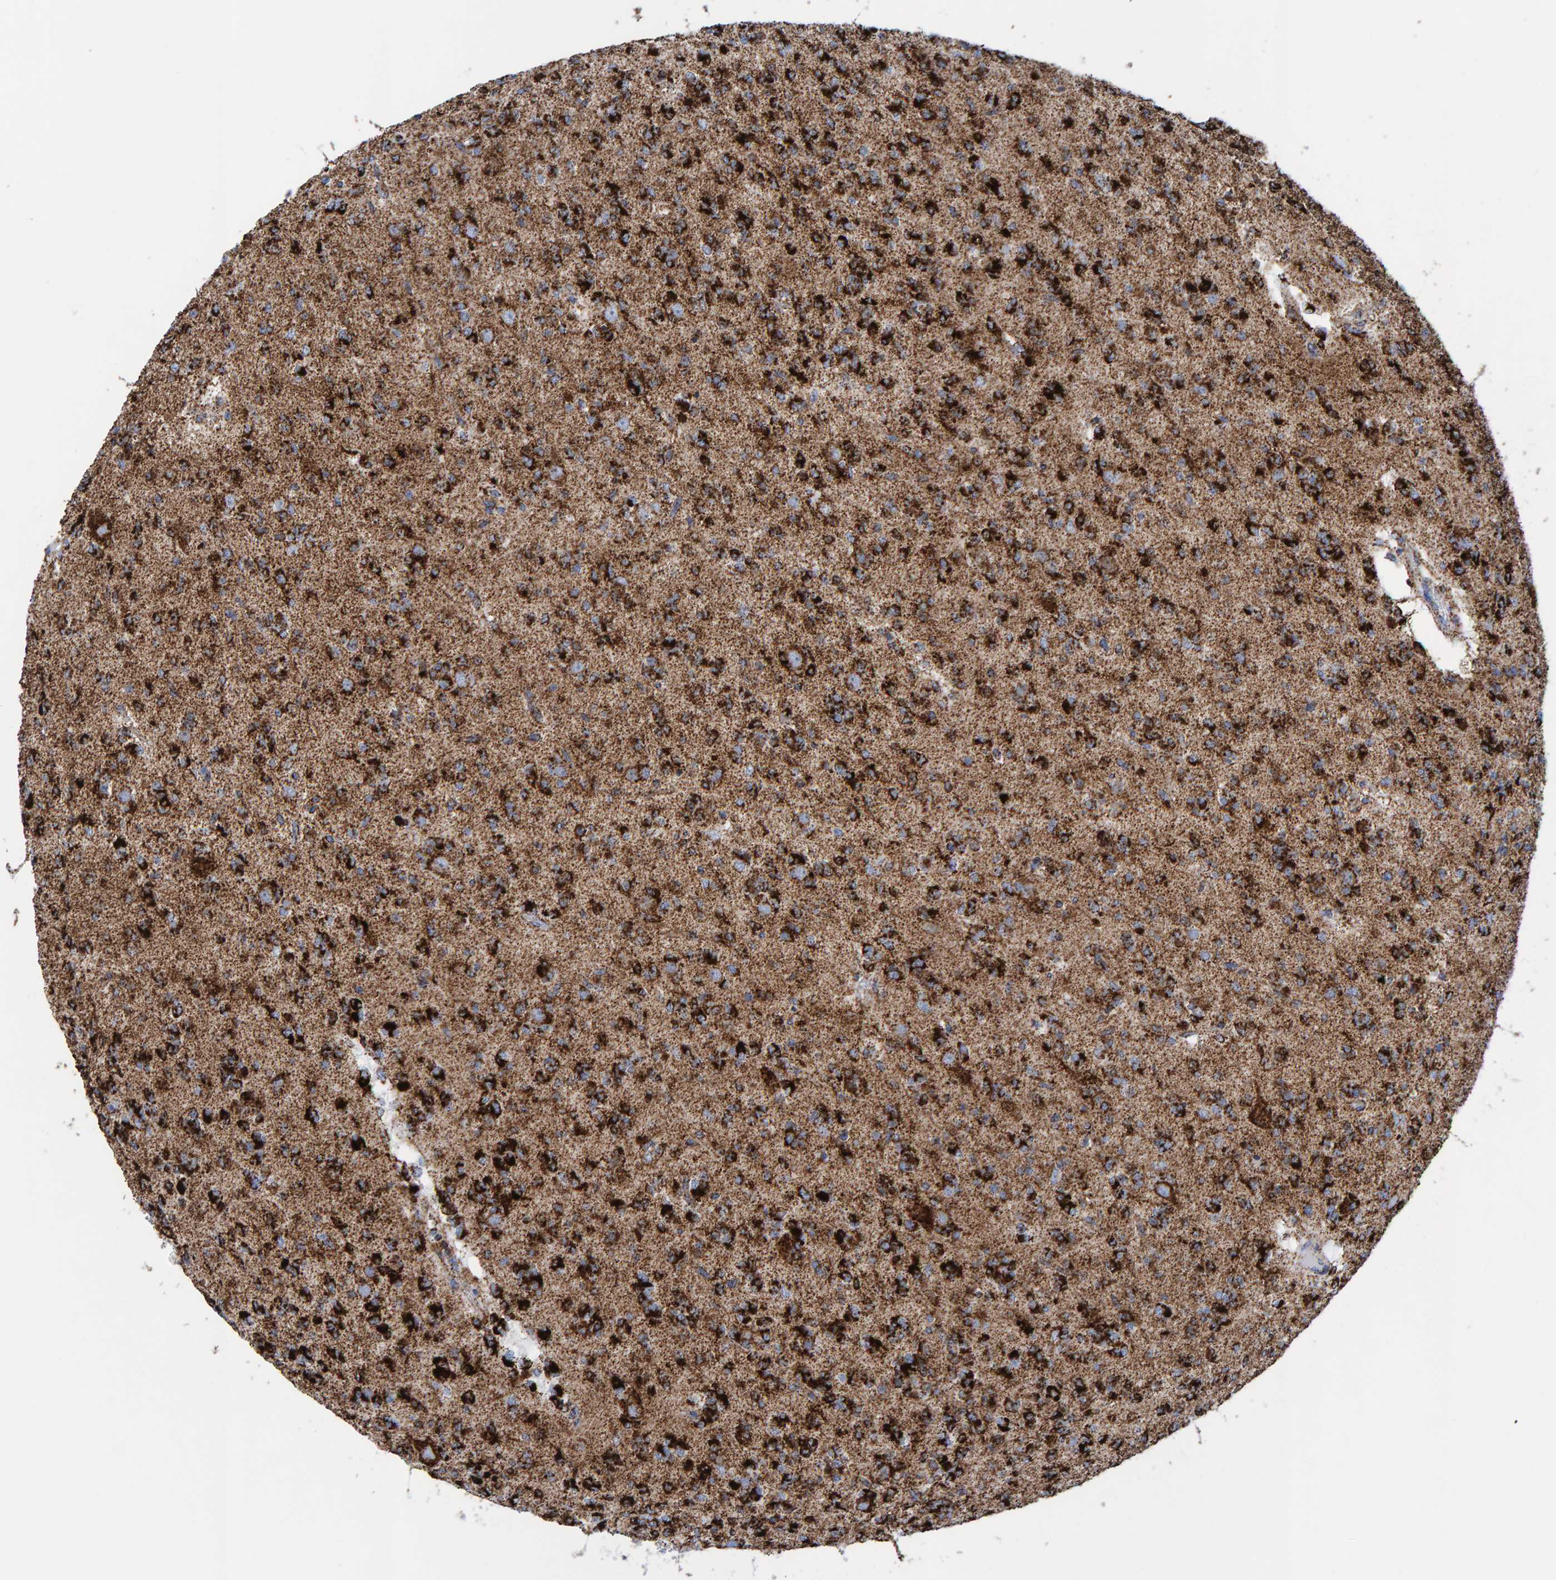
{"staining": {"intensity": "strong", "quantity": ">75%", "location": "cytoplasmic/membranous"}, "tissue": "glioma", "cell_type": "Tumor cells", "image_type": "cancer", "snomed": [{"axis": "morphology", "description": "Glioma, malignant, Low grade"}, {"axis": "topography", "description": "Brain"}], "caption": "The immunohistochemical stain labels strong cytoplasmic/membranous positivity in tumor cells of malignant glioma (low-grade) tissue. (brown staining indicates protein expression, while blue staining denotes nuclei).", "gene": "ENSG00000262660", "patient": {"sex": "male", "age": 38}}